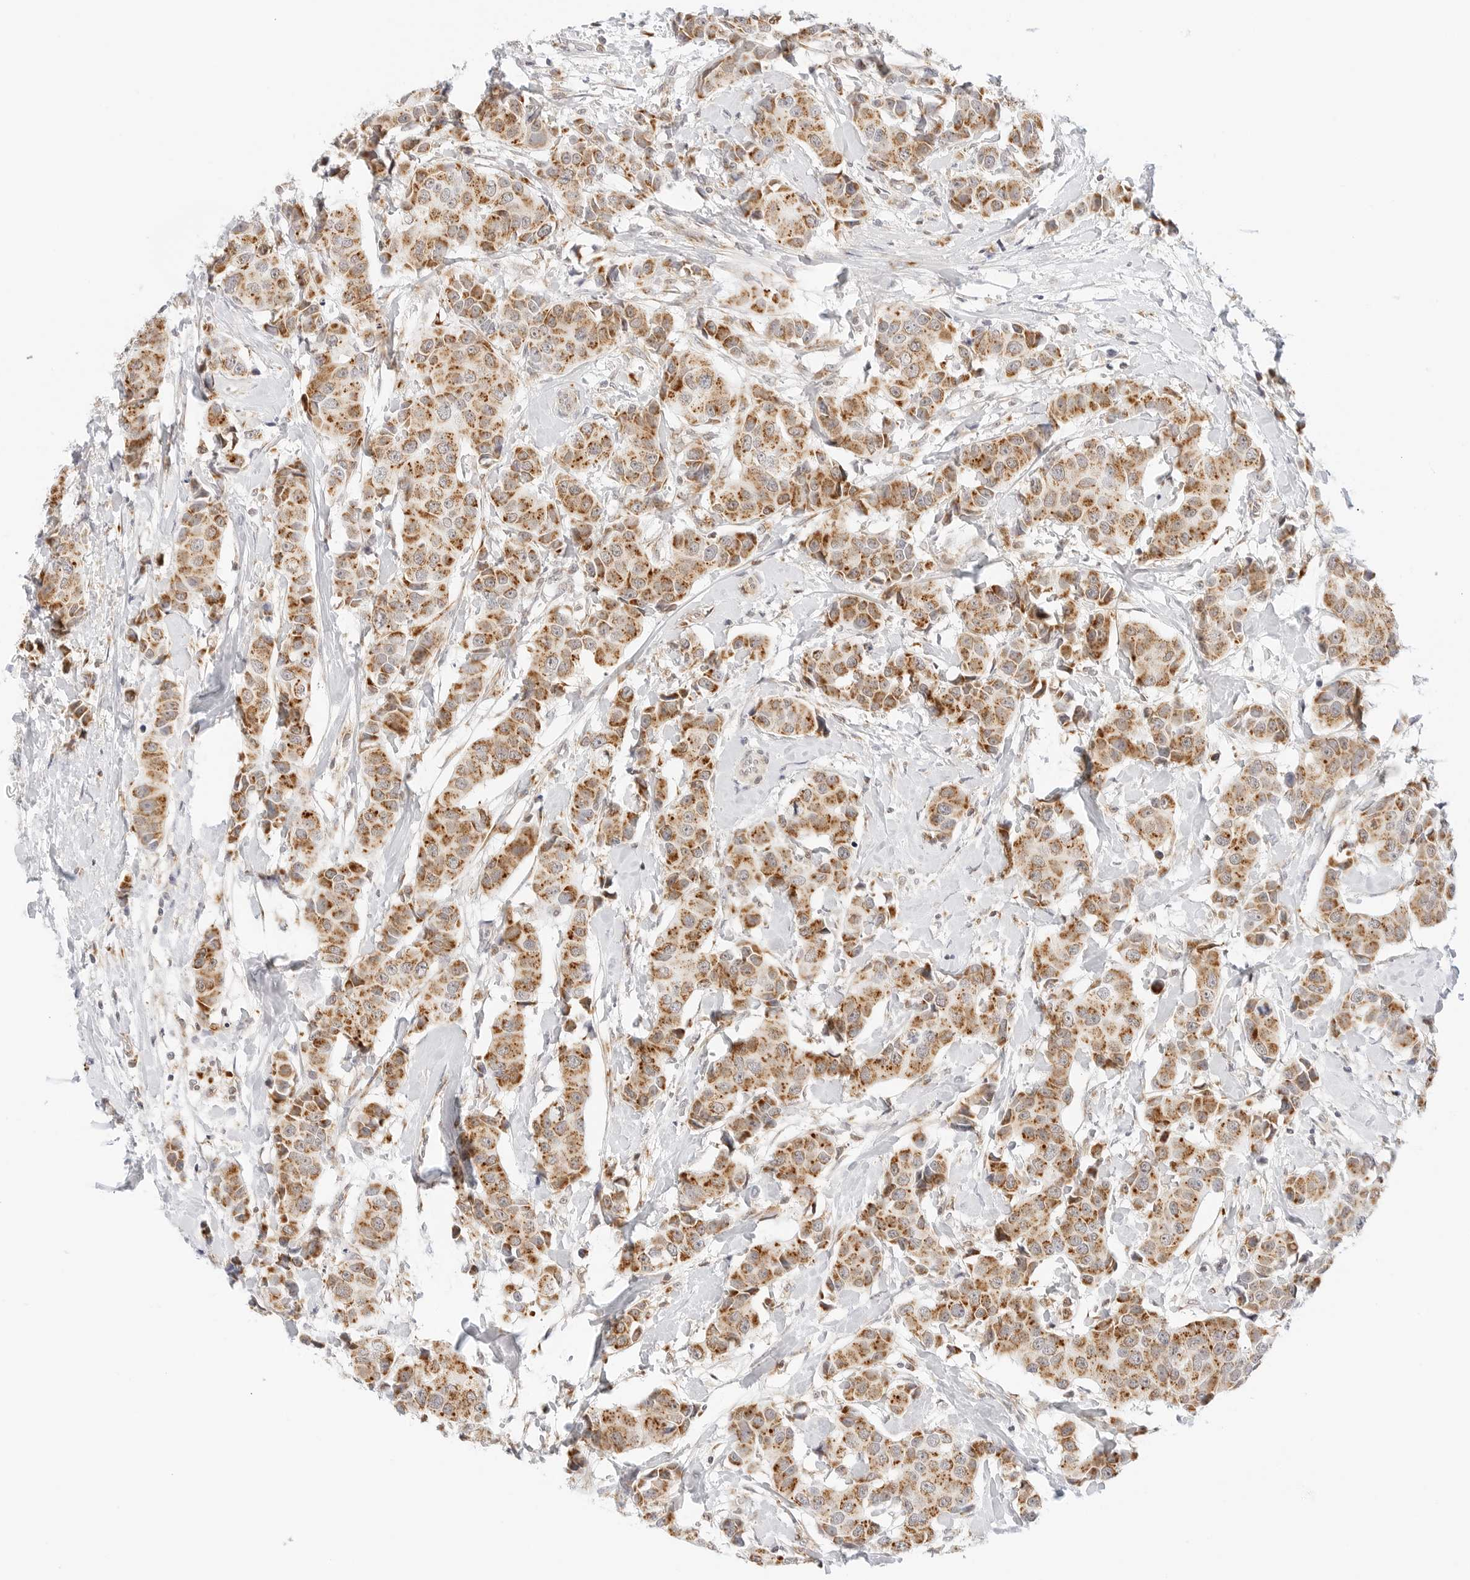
{"staining": {"intensity": "moderate", "quantity": ">75%", "location": "cytoplasmic/membranous"}, "tissue": "breast cancer", "cell_type": "Tumor cells", "image_type": "cancer", "snomed": [{"axis": "morphology", "description": "Normal tissue, NOS"}, {"axis": "morphology", "description": "Duct carcinoma"}, {"axis": "topography", "description": "Breast"}], "caption": "Intraductal carcinoma (breast) tissue exhibits moderate cytoplasmic/membranous expression in approximately >75% of tumor cells, visualized by immunohistochemistry.", "gene": "FH", "patient": {"sex": "female", "age": 39}}